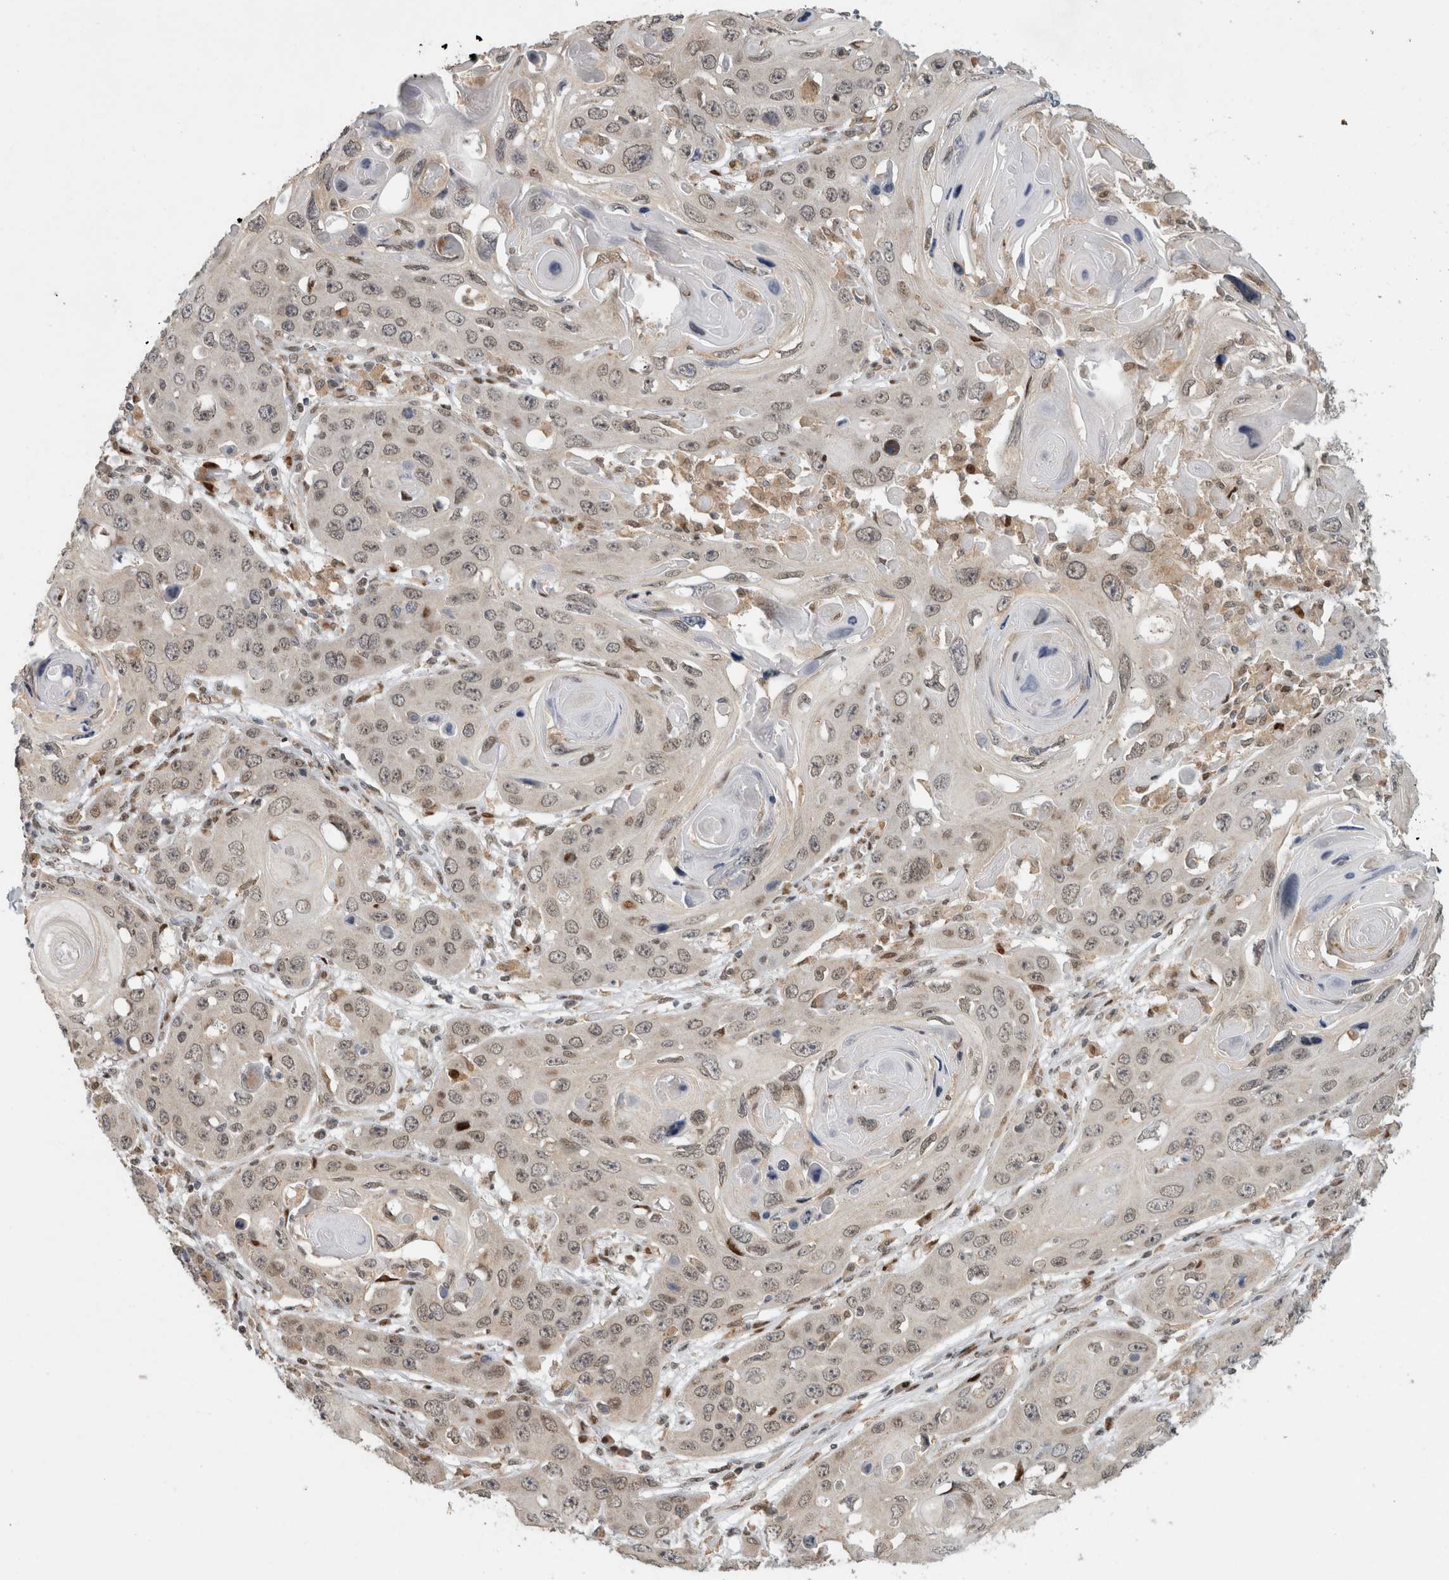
{"staining": {"intensity": "weak", "quantity": "<25%", "location": "nuclear"}, "tissue": "skin cancer", "cell_type": "Tumor cells", "image_type": "cancer", "snomed": [{"axis": "morphology", "description": "Squamous cell carcinoma, NOS"}, {"axis": "topography", "description": "Skin"}], "caption": "A micrograph of human skin cancer is negative for staining in tumor cells.", "gene": "C8orf58", "patient": {"sex": "male", "age": 55}}